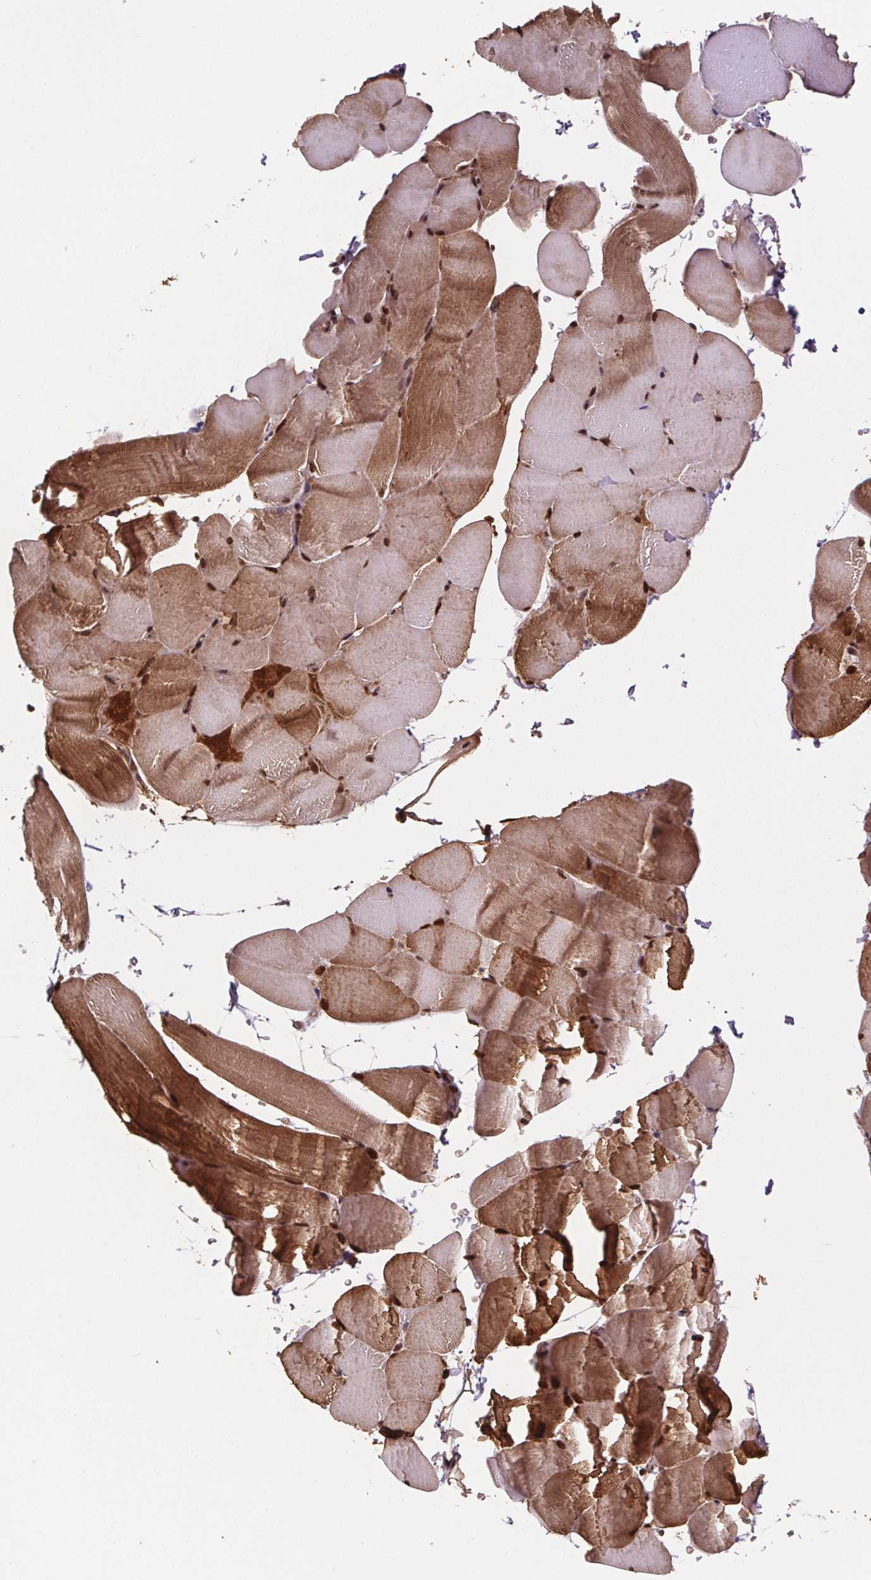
{"staining": {"intensity": "strong", "quantity": ">75%", "location": "cytoplasmic/membranous,nuclear"}, "tissue": "skeletal muscle", "cell_type": "Myocytes", "image_type": "normal", "snomed": [{"axis": "morphology", "description": "Normal tissue, NOS"}, {"axis": "topography", "description": "Skeletal muscle"}], "caption": "Immunohistochemistry staining of benign skeletal muscle, which demonstrates high levels of strong cytoplasmic/membranous,nuclear expression in approximately >75% of myocytes indicating strong cytoplasmic/membranous,nuclear protein positivity. The staining was performed using DAB (brown) for protein detection and nuclei were counterstained in hematoxylin (blue).", "gene": "JARID2", "patient": {"sex": "female", "age": 37}}